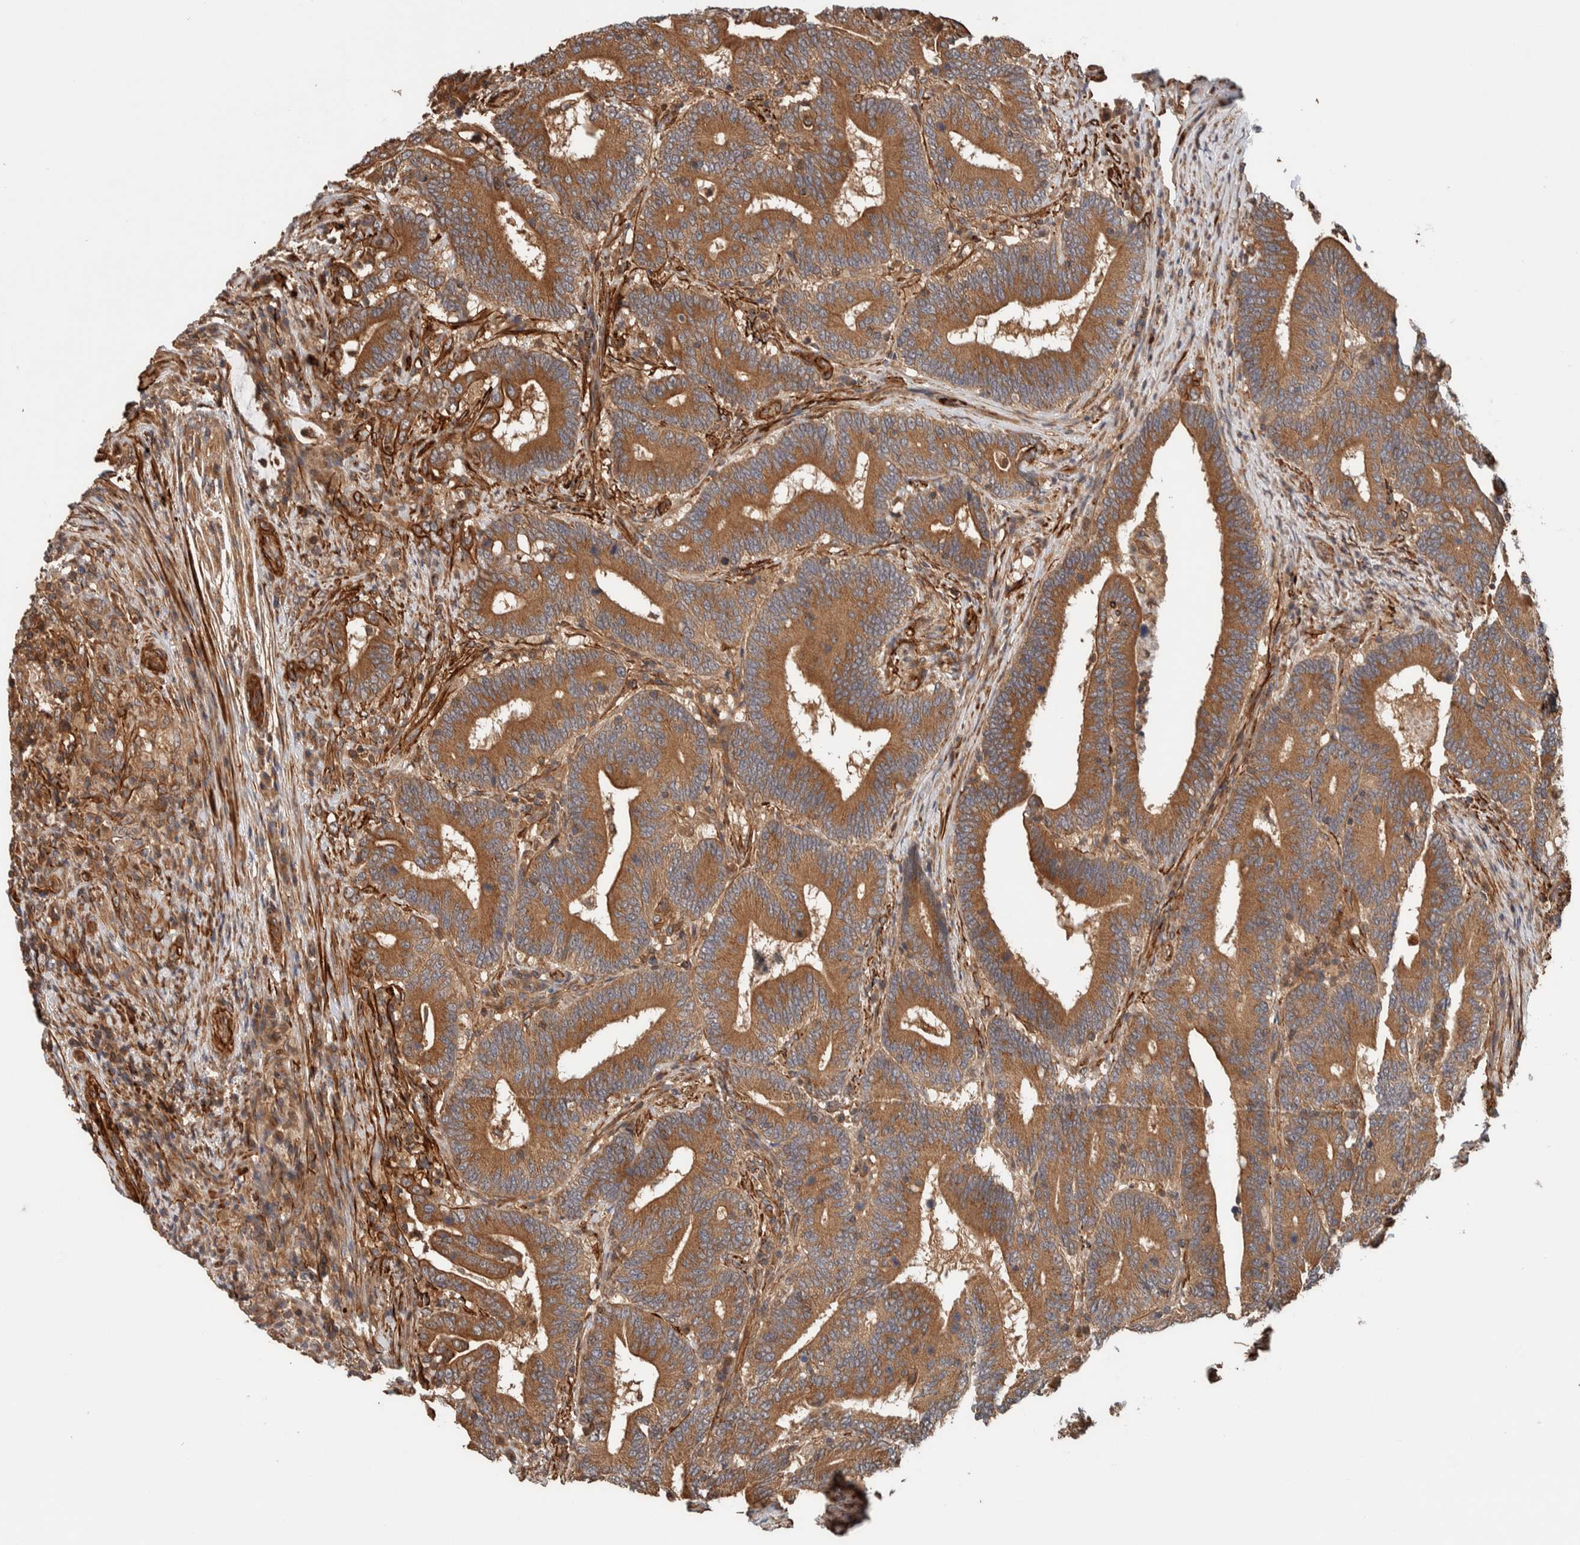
{"staining": {"intensity": "strong", "quantity": ">75%", "location": "cytoplasmic/membranous"}, "tissue": "colorectal cancer", "cell_type": "Tumor cells", "image_type": "cancer", "snomed": [{"axis": "morphology", "description": "Adenocarcinoma, NOS"}, {"axis": "topography", "description": "Colon"}], "caption": "Protein analysis of colorectal cancer (adenocarcinoma) tissue demonstrates strong cytoplasmic/membranous staining in approximately >75% of tumor cells.", "gene": "SYNRG", "patient": {"sex": "female", "age": 66}}